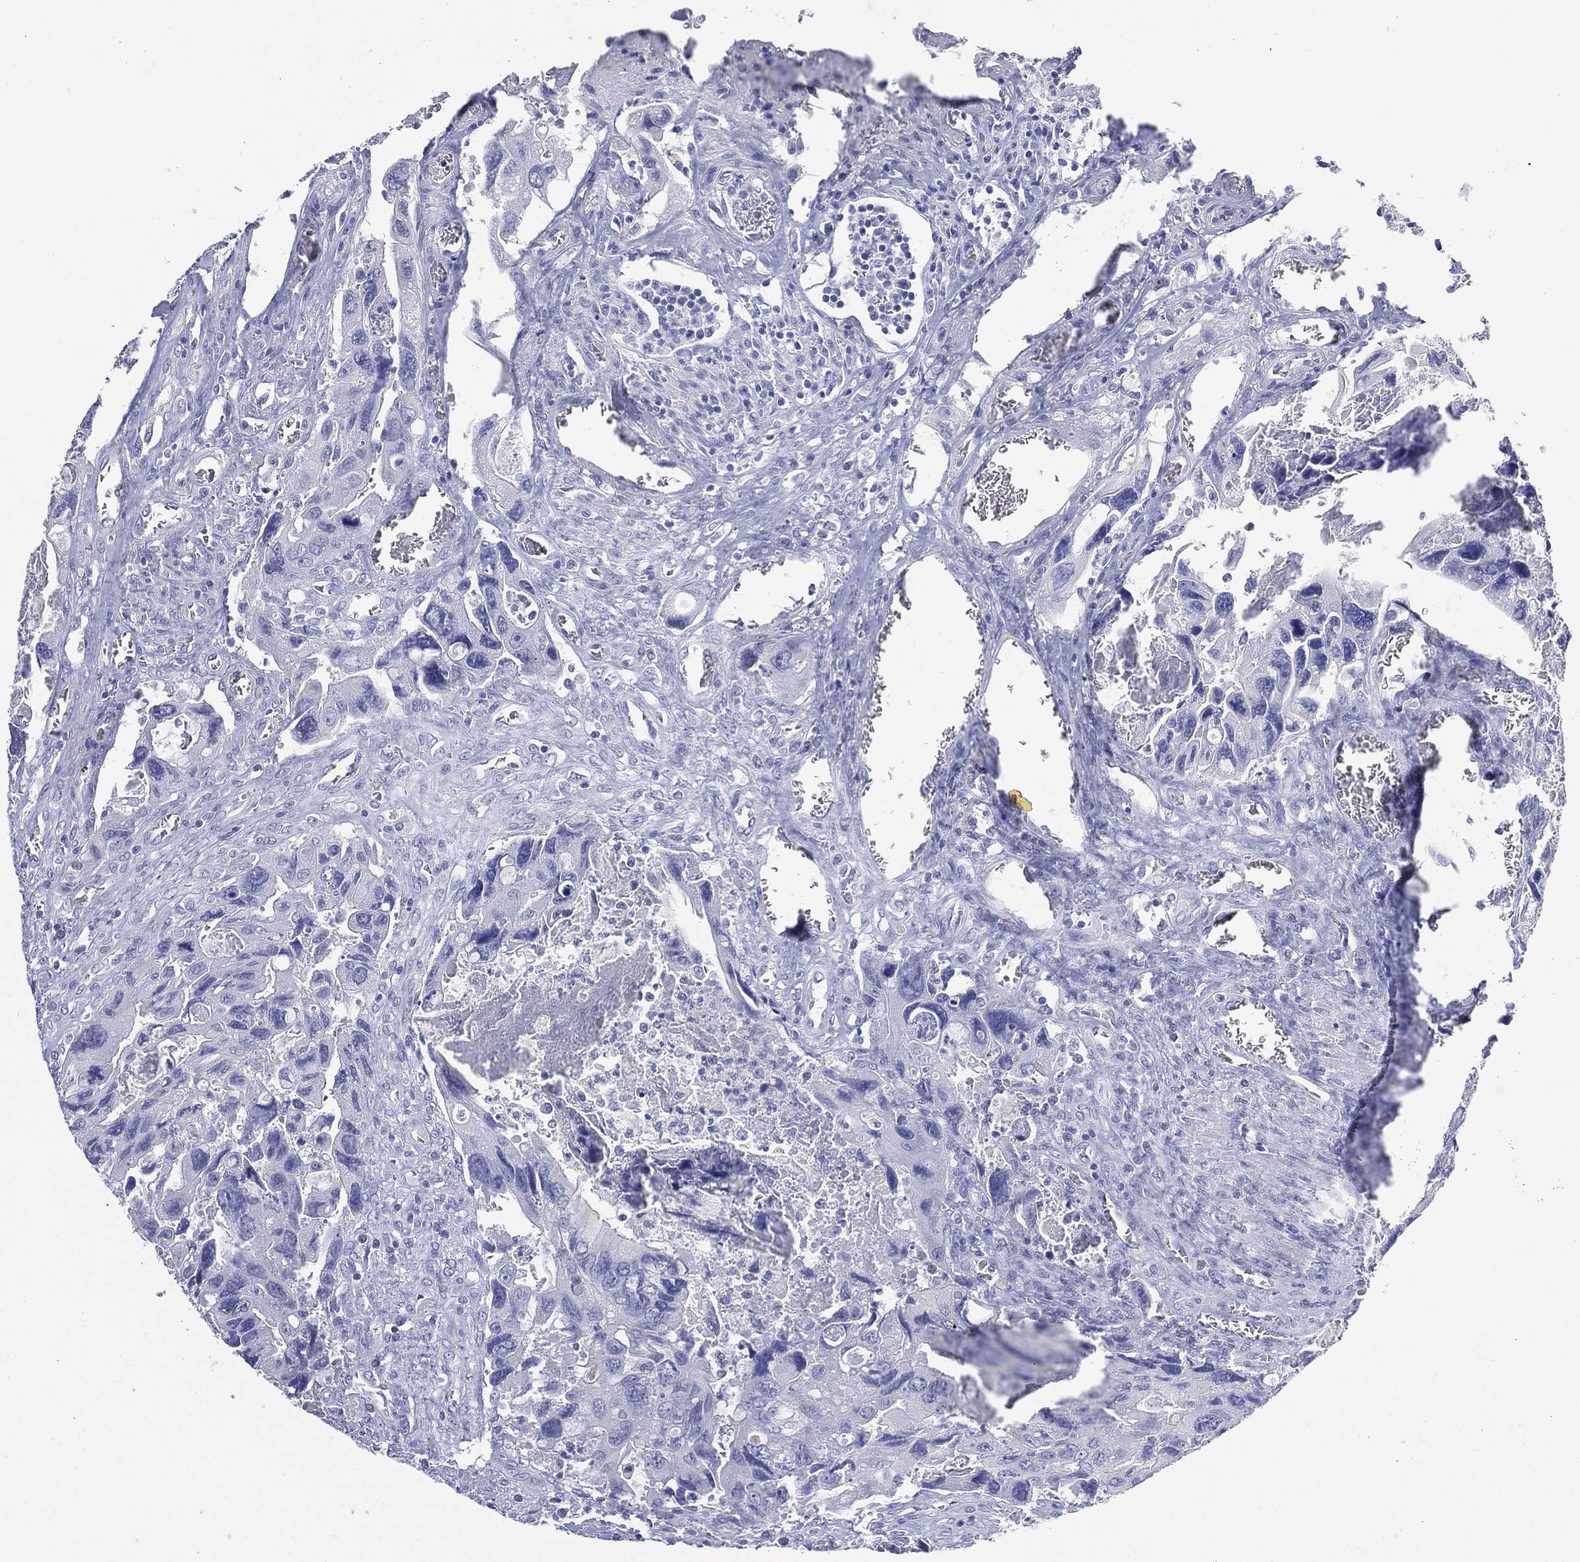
{"staining": {"intensity": "negative", "quantity": "none", "location": "none"}, "tissue": "colorectal cancer", "cell_type": "Tumor cells", "image_type": "cancer", "snomed": [{"axis": "morphology", "description": "Adenocarcinoma, NOS"}, {"axis": "topography", "description": "Rectum"}], "caption": "The IHC micrograph has no significant staining in tumor cells of colorectal cancer (adenocarcinoma) tissue. Brightfield microscopy of immunohistochemistry (IHC) stained with DAB (brown) and hematoxylin (blue), captured at high magnification.", "gene": "FMO1", "patient": {"sex": "male", "age": 62}}